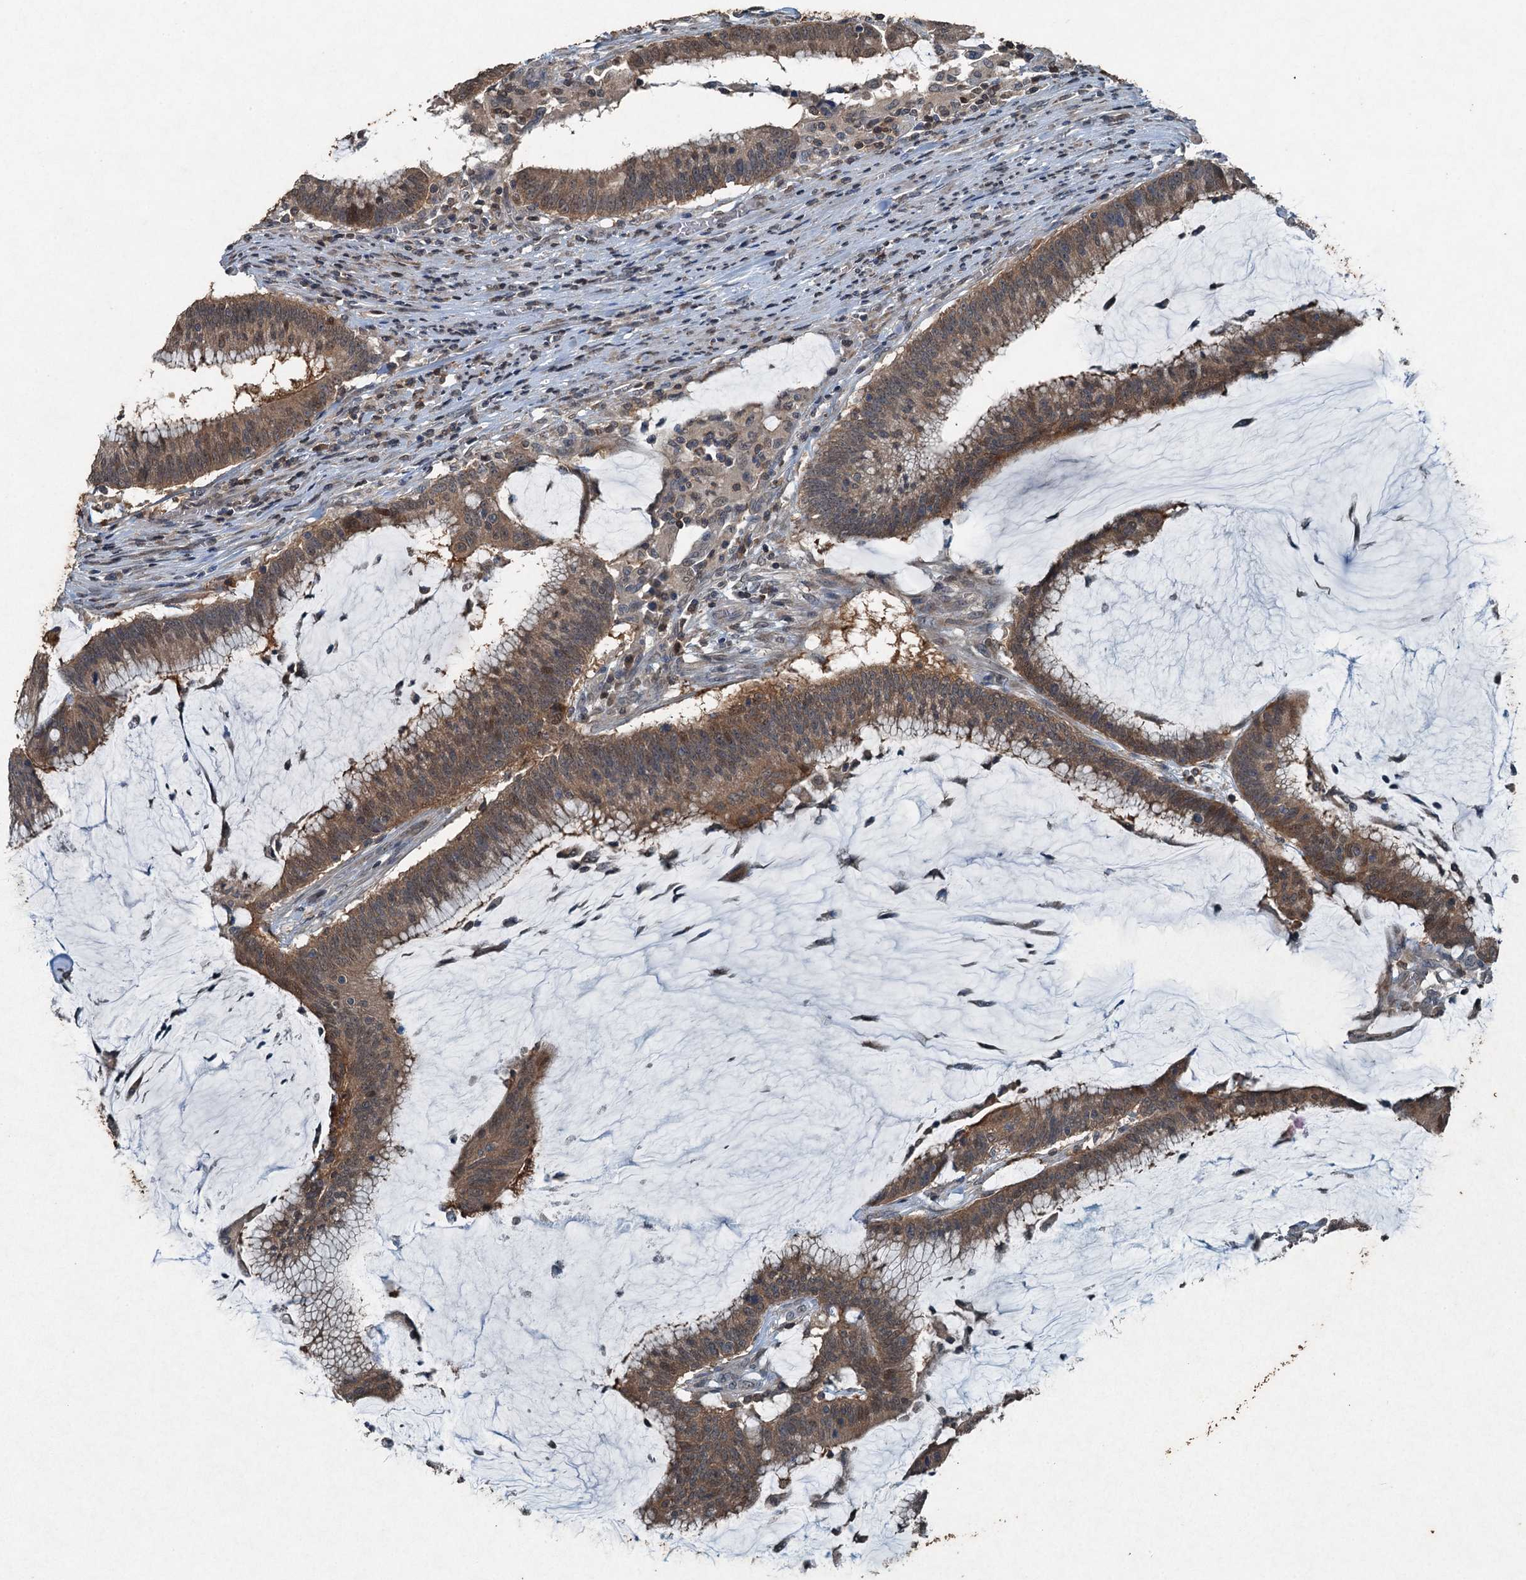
{"staining": {"intensity": "weak", "quantity": ">75%", "location": "cytoplasmic/membranous"}, "tissue": "colorectal cancer", "cell_type": "Tumor cells", "image_type": "cancer", "snomed": [{"axis": "morphology", "description": "Adenocarcinoma, NOS"}, {"axis": "topography", "description": "Rectum"}], "caption": "High-power microscopy captured an immunohistochemistry photomicrograph of colorectal cancer, revealing weak cytoplasmic/membranous positivity in about >75% of tumor cells.", "gene": "TCTN1", "patient": {"sex": "female", "age": 77}}